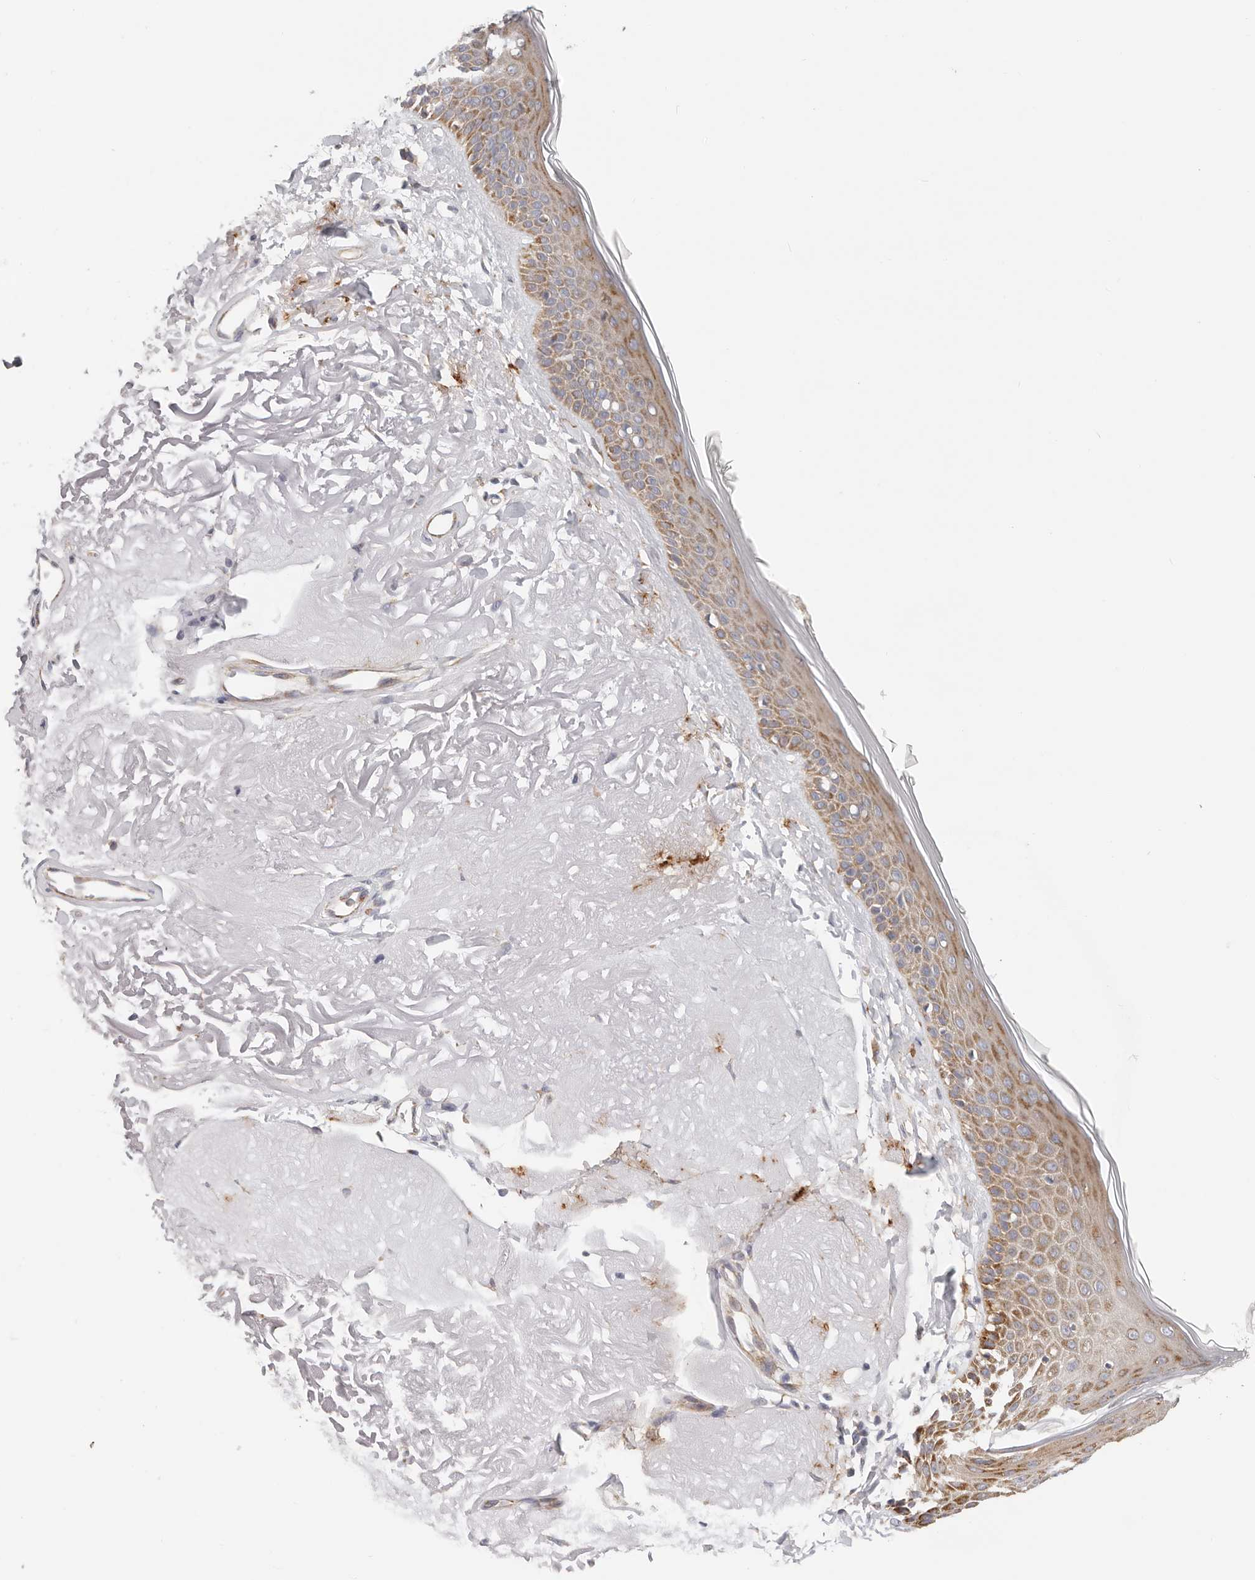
{"staining": {"intensity": "negative", "quantity": "none", "location": "none"}, "tissue": "skin", "cell_type": "Fibroblasts", "image_type": "normal", "snomed": [{"axis": "morphology", "description": "Normal tissue, NOS"}, {"axis": "topography", "description": "Skin"}, {"axis": "topography", "description": "Skeletal muscle"}], "caption": "There is no significant expression in fibroblasts of skin. (Brightfield microscopy of DAB immunohistochemistry (IHC) at high magnification).", "gene": "AFDN", "patient": {"sex": "male", "age": 83}}